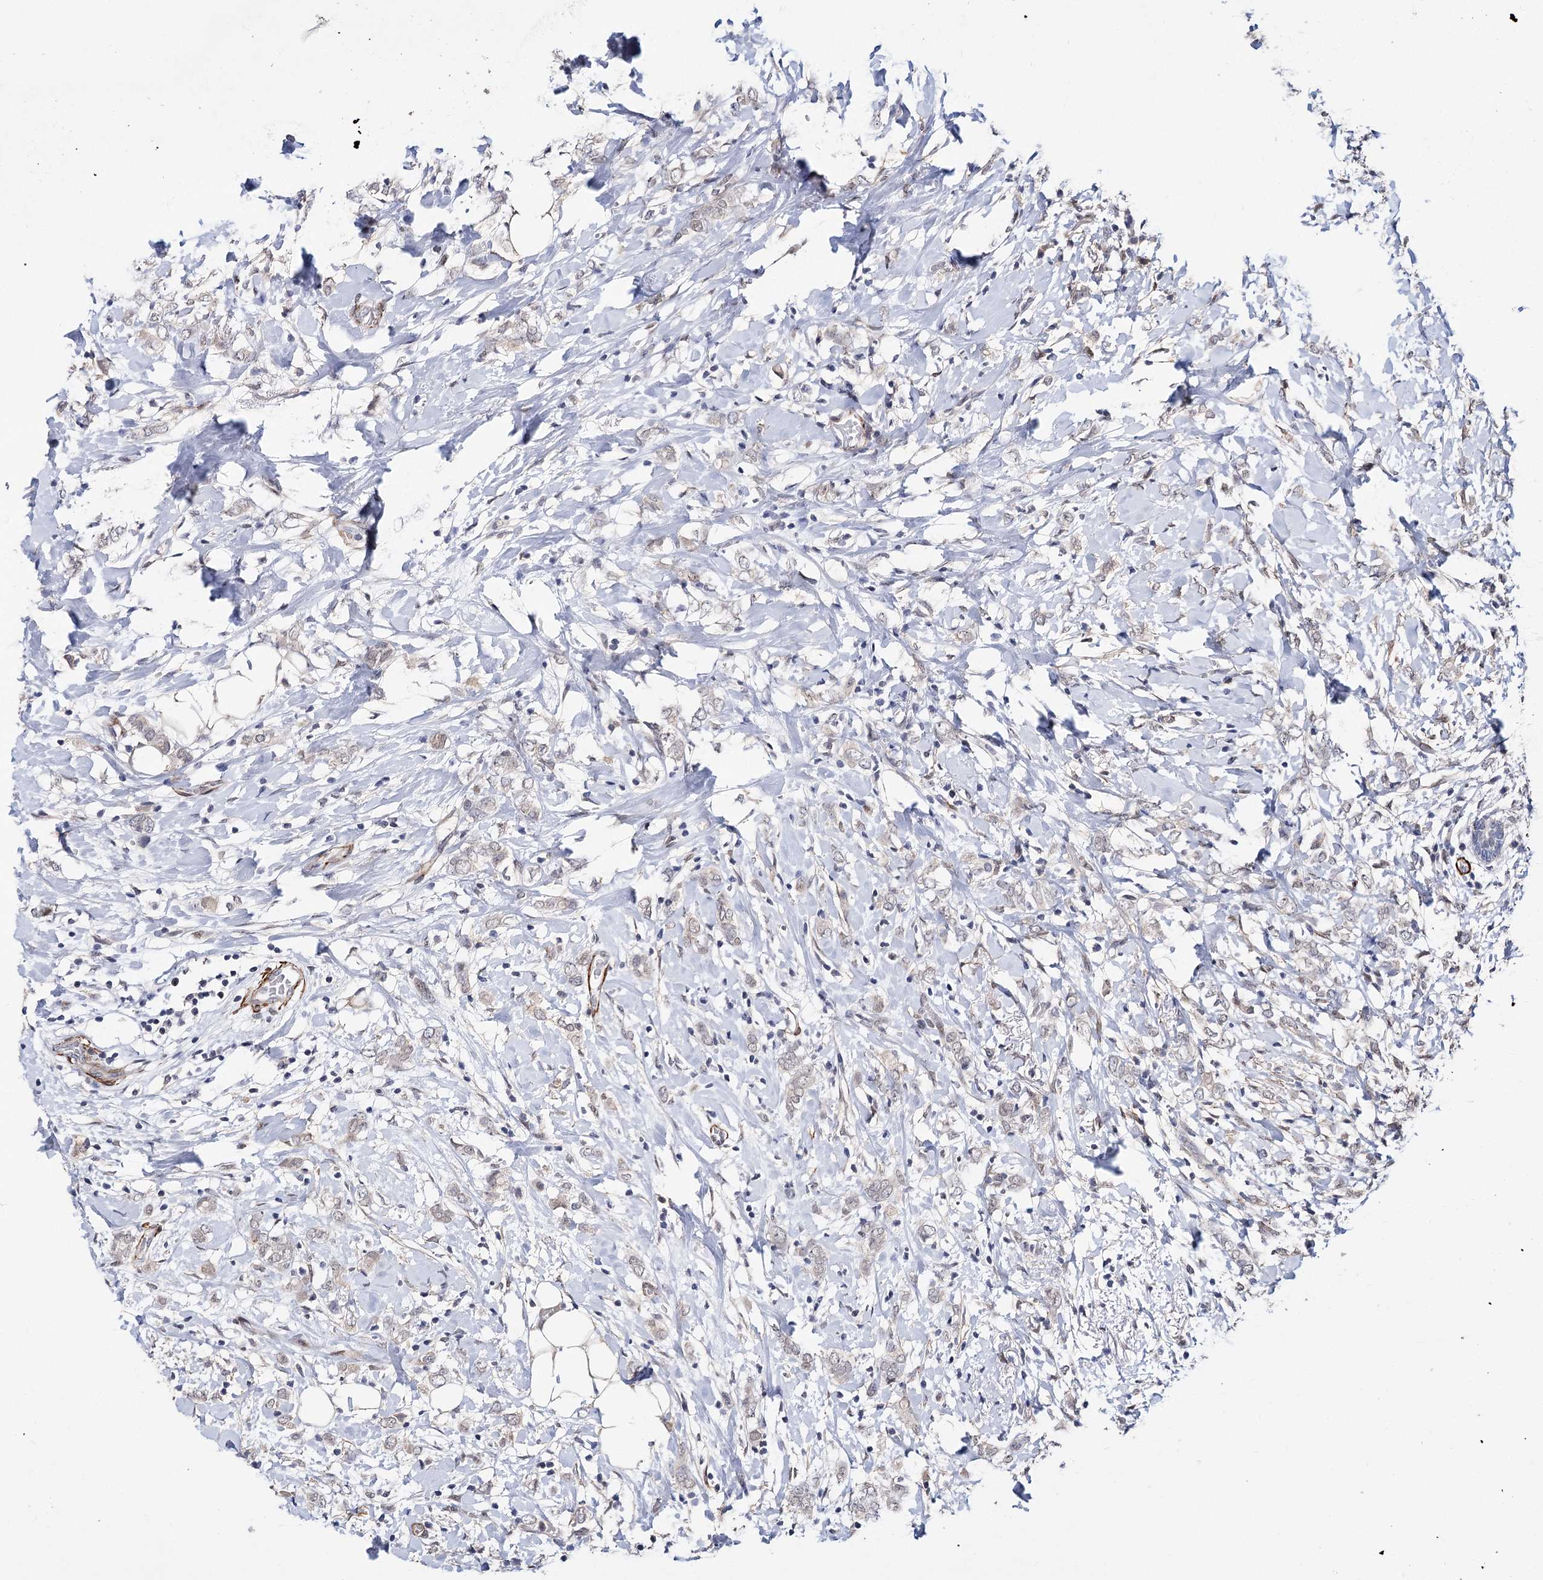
{"staining": {"intensity": "weak", "quantity": "25%-75%", "location": "nuclear"}, "tissue": "breast cancer", "cell_type": "Tumor cells", "image_type": "cancer", "snomed": [{"axis": "morphology", "description": "Normal tissue, NOS"}, {"axis": "morphology", "description": "Lobular carcinoma"}, {"axis": "topography", "description": "Breast"}], "caption": "Human breast lobular carcinoma stained with a brown dye shows weak nuclear positive expression in about 25%-75% of tumor cells.", "gene": "CFAP46", "patient": {"sex": "female", "age": 47}}